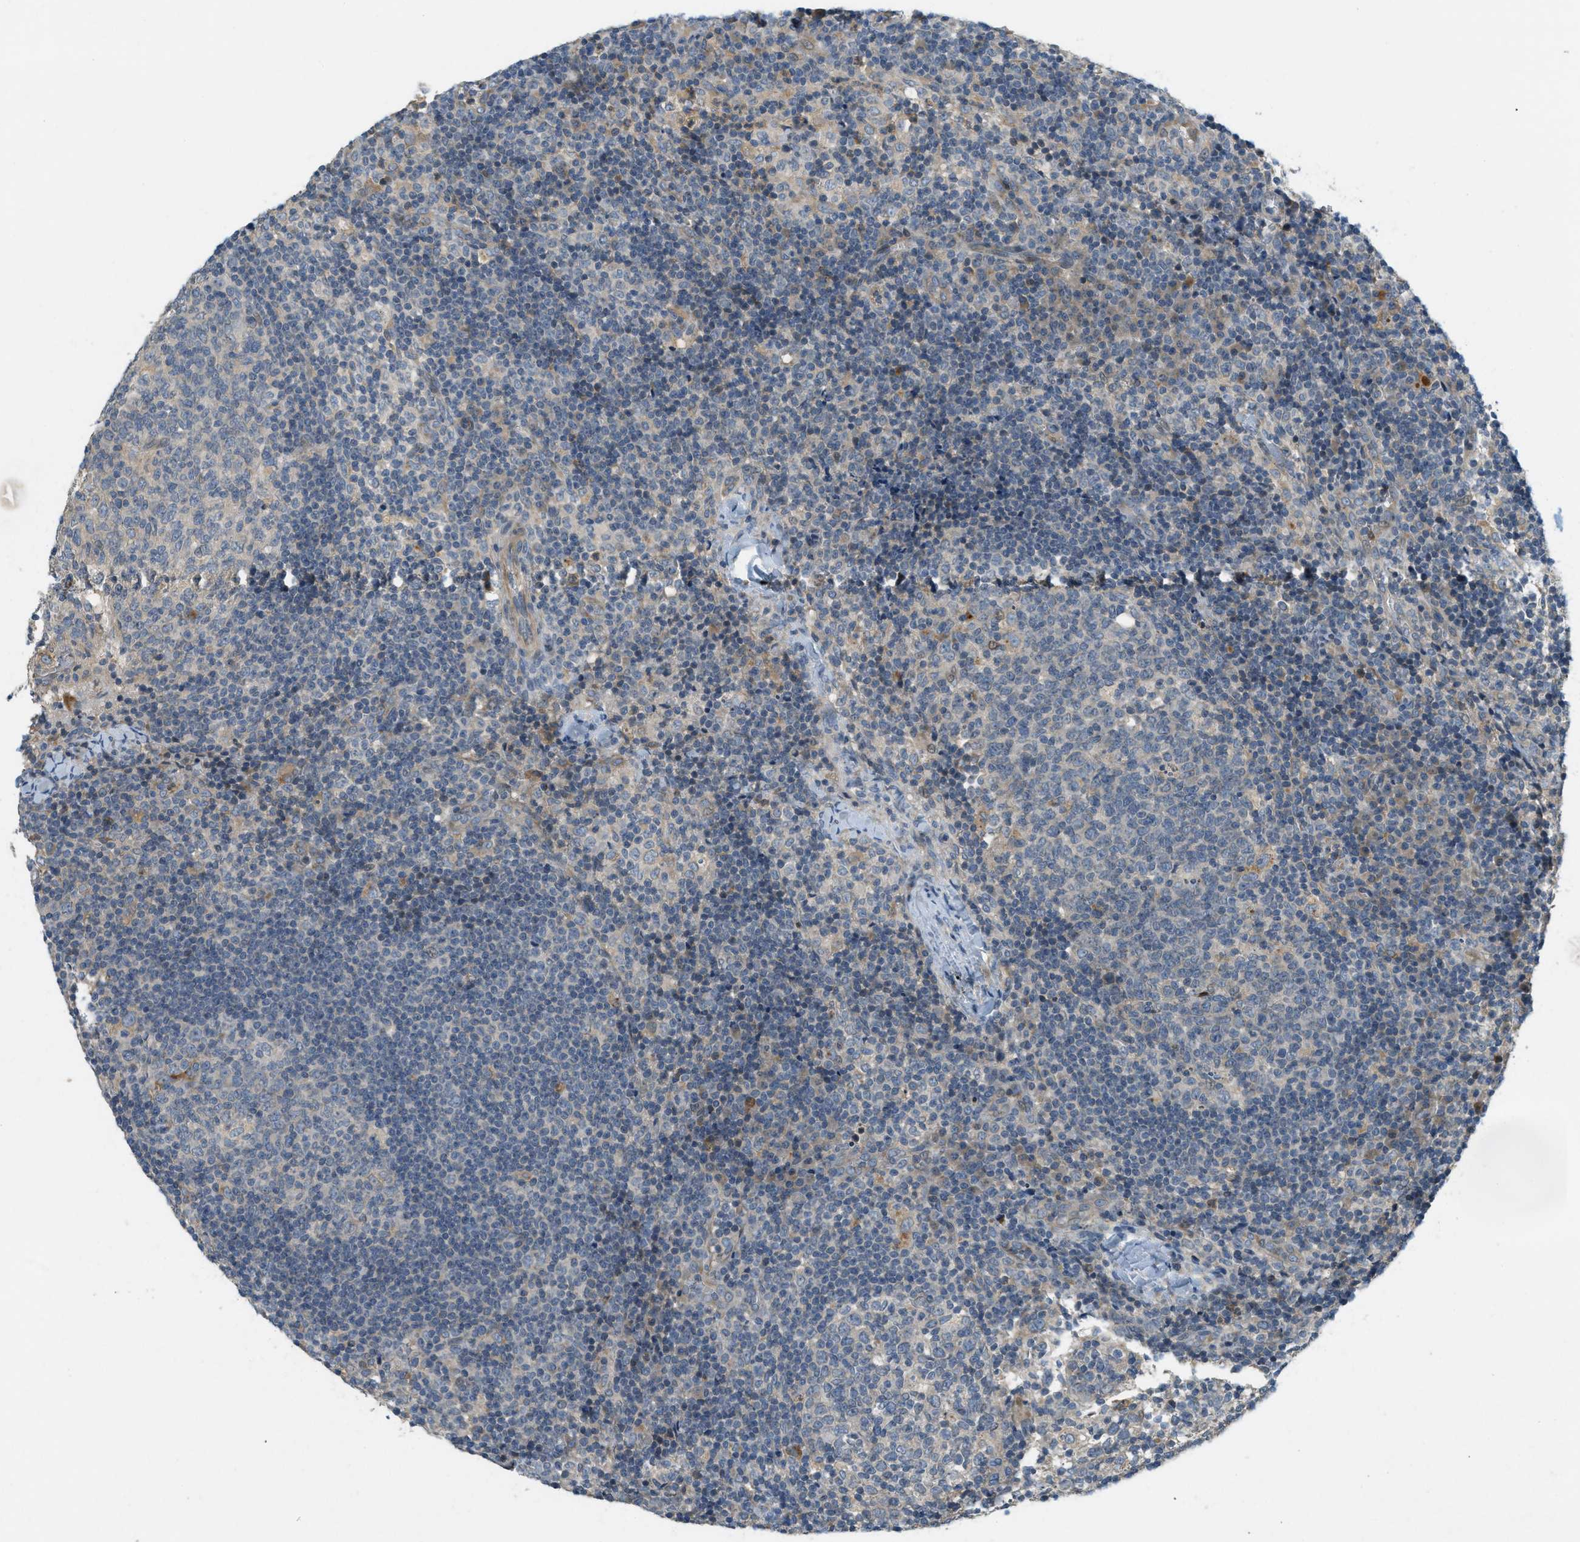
{"staining": {"intensity": "moderate", "quantity": "<25%", "location": "cytoplasmic/membranous"}, "tissue": "lymph node", "cell_type": "Germinal center cells", "image_type": "normal", "snomed": [{"axis": "morphology", "description": "Normal tissue, NOS"}, {"axis": "morphology", "description": "Inflammation, NOS"}, {"axis": "topography", "description": "Lymph node"}], "caption": "Approximately <25% of germinal center cells in unremarkable human lymph node exhibit moderate cytoplasmic/membranous protein staining as visualized by brown immunohistochemical staining.", "gene": "ADCY6", "patient": {"sex": "male", "age": 55}}